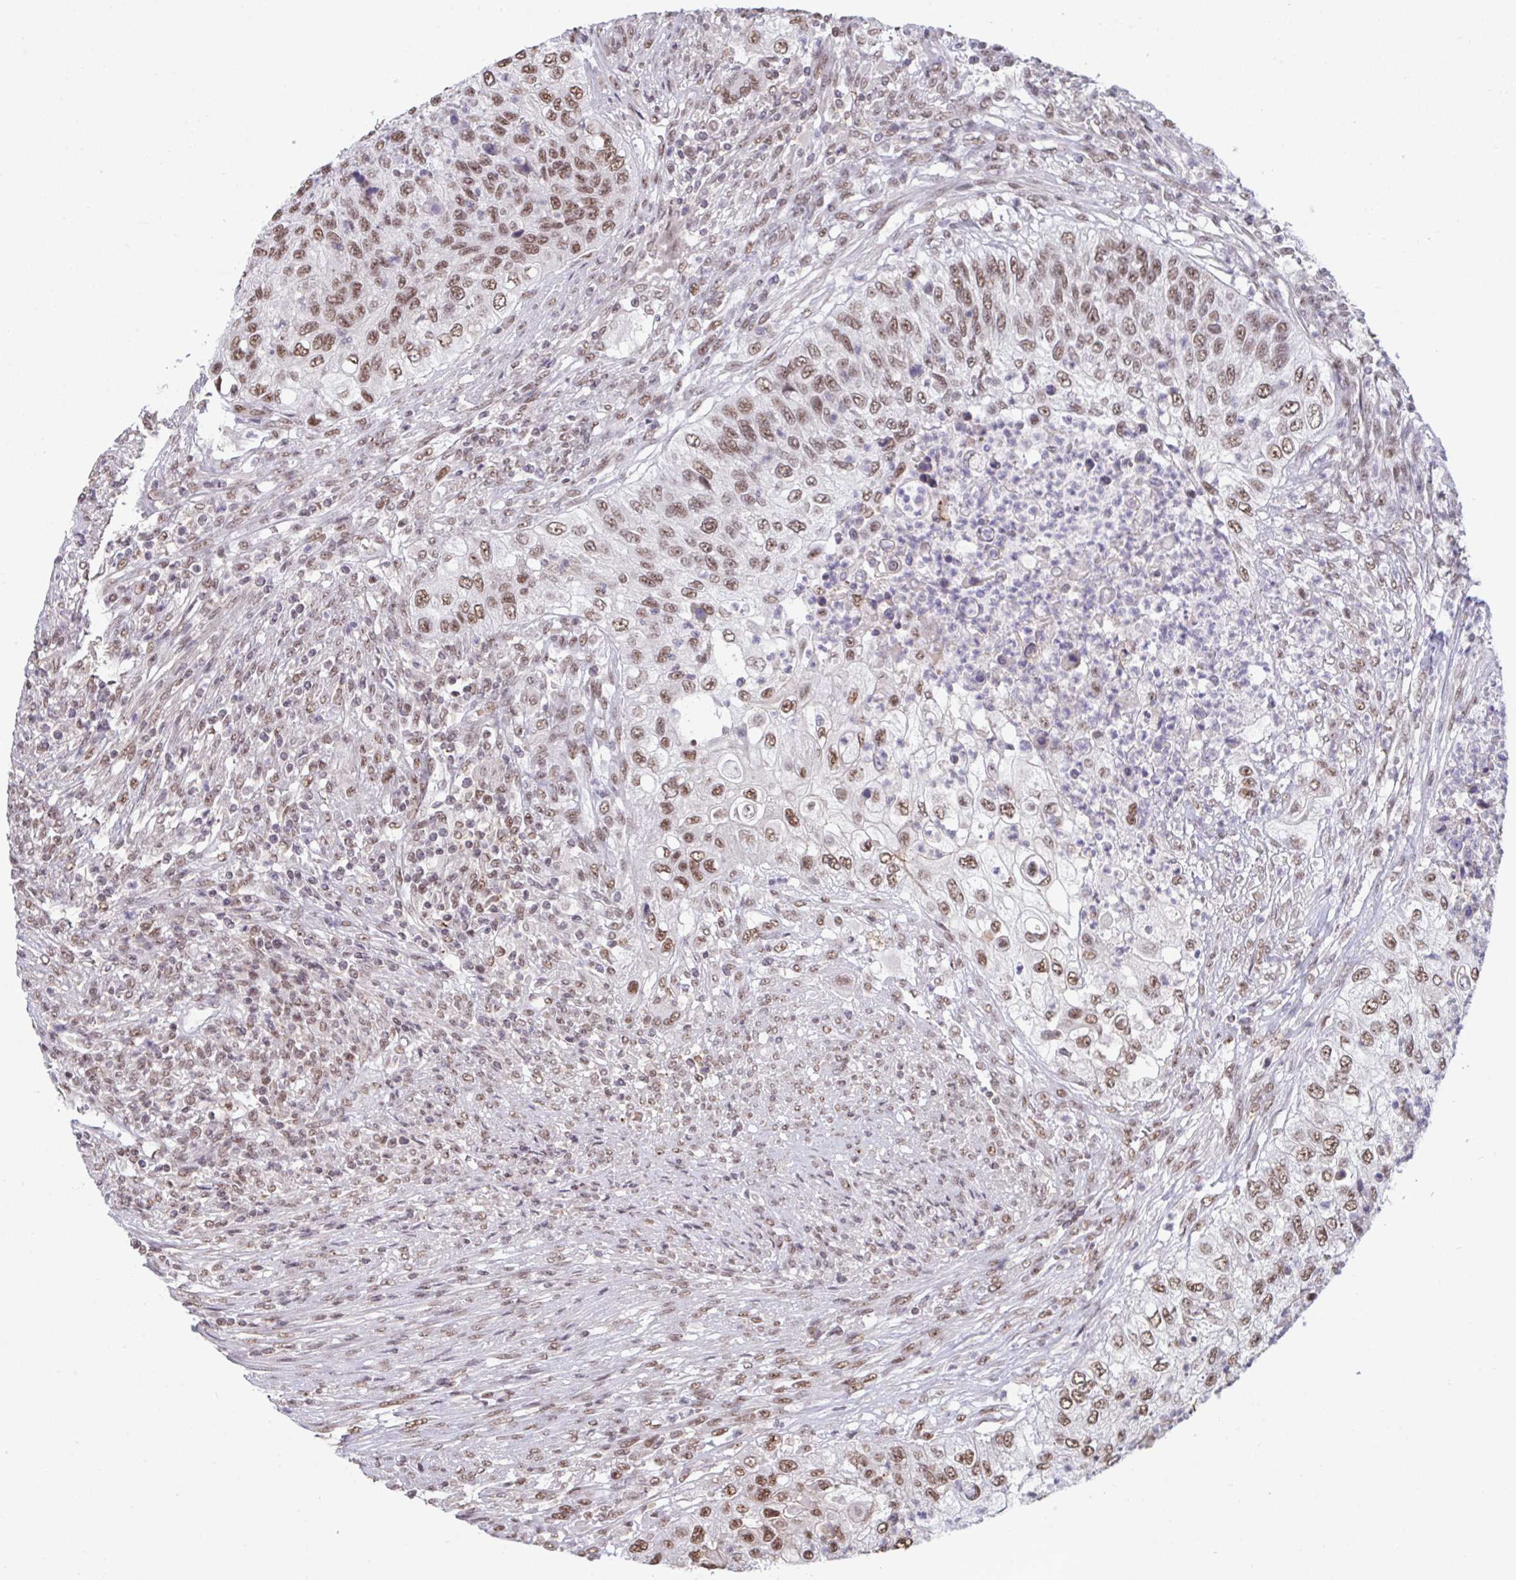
{"staining": {"intensity": "moderate", "quantity": ">75%", "location": "nuclear"}, "tissue": "urothelial cancer", "cell_type": "Tumor cells", "image_type": "cancer", "snomed": [{"axis": "morphology", "description": "Urothelial carcinoma, High grade"}, {"axis": "topography", "description": "Urinary bladder"}], "caption": "Tumor cells display moderate nuclear positivity in approximately >75% of cells in urothelial cancer.", "gene": "PUF60", "patient": {"sex": "female", "age": 60}}